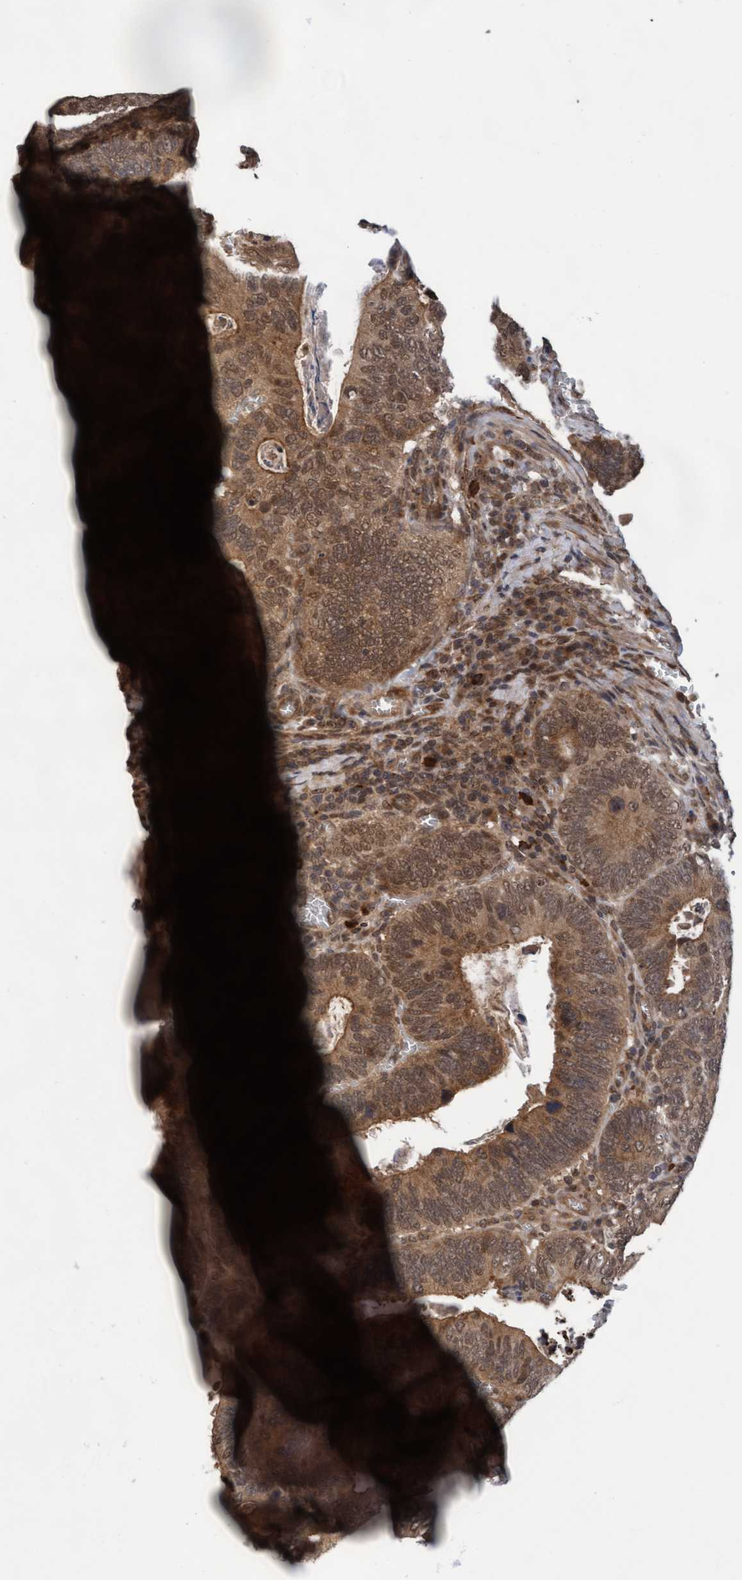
{"staining": {"intensity": "moderate", "quantity": ">75%", "location": "cytoplasmic/membranous,nuclear"}, "tissue": "colorectal cancer", "cell_type": "Tumor cells", "image_type": "cancer", "snomed": [{"axis": "morphology", "description": "Inflammation, NOS"}, {"axis": "morphology", "description": "Adenocarcinoma, NOS"}, {"axis": "topography", "description": "Colon"}], "caption": "About >75% of tumor cells in human colorectal cancer (adenocarcinoma) show moderate cytoplasmic/membranous and nuclear protein positivity as visualized by brown immunohistochemical staining.", "gene": "WASF1", "patient": {"sex": "male", "age": 72}}